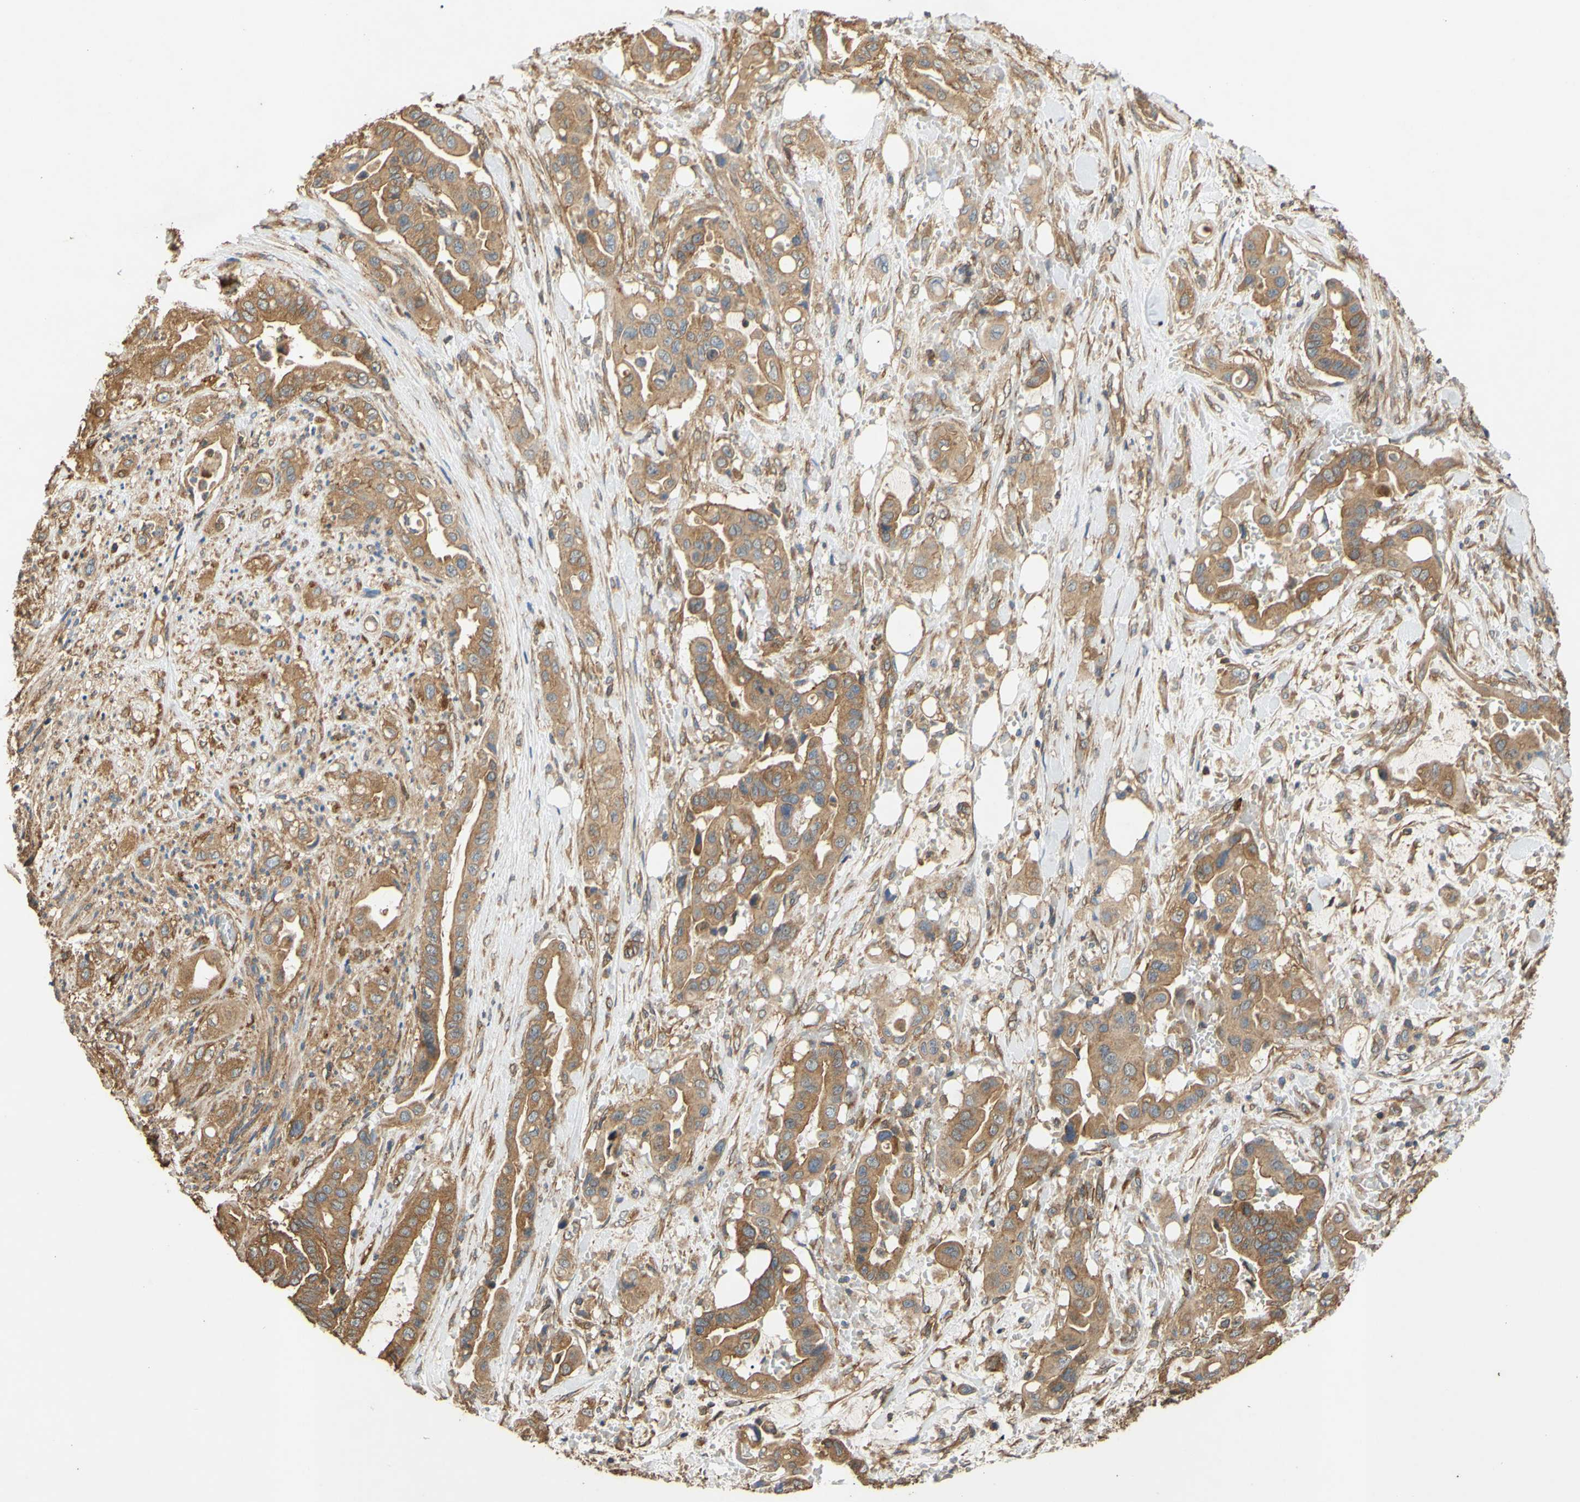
{"staining": {"intensity": "moderate", "quantity": ">75%", "location": "cytoplasmic/membranous"}, "tissue": "liver cancer", "cell_type": "Tumor cells", "image_type": "cancer", "snomed": [{"axis": "morphology", "description": "Cholangiocarcinoma"}, {"axis": "topography", "description": "Liver"}], "caption": "This histopathology image demonstrates IHC staining of liver cancer, with medium moderate cytoplasmic/membranous positivity in about >75% of tumor cells.", "gene": "CTTN", "patient": {"sex": "female", "age": 61}}